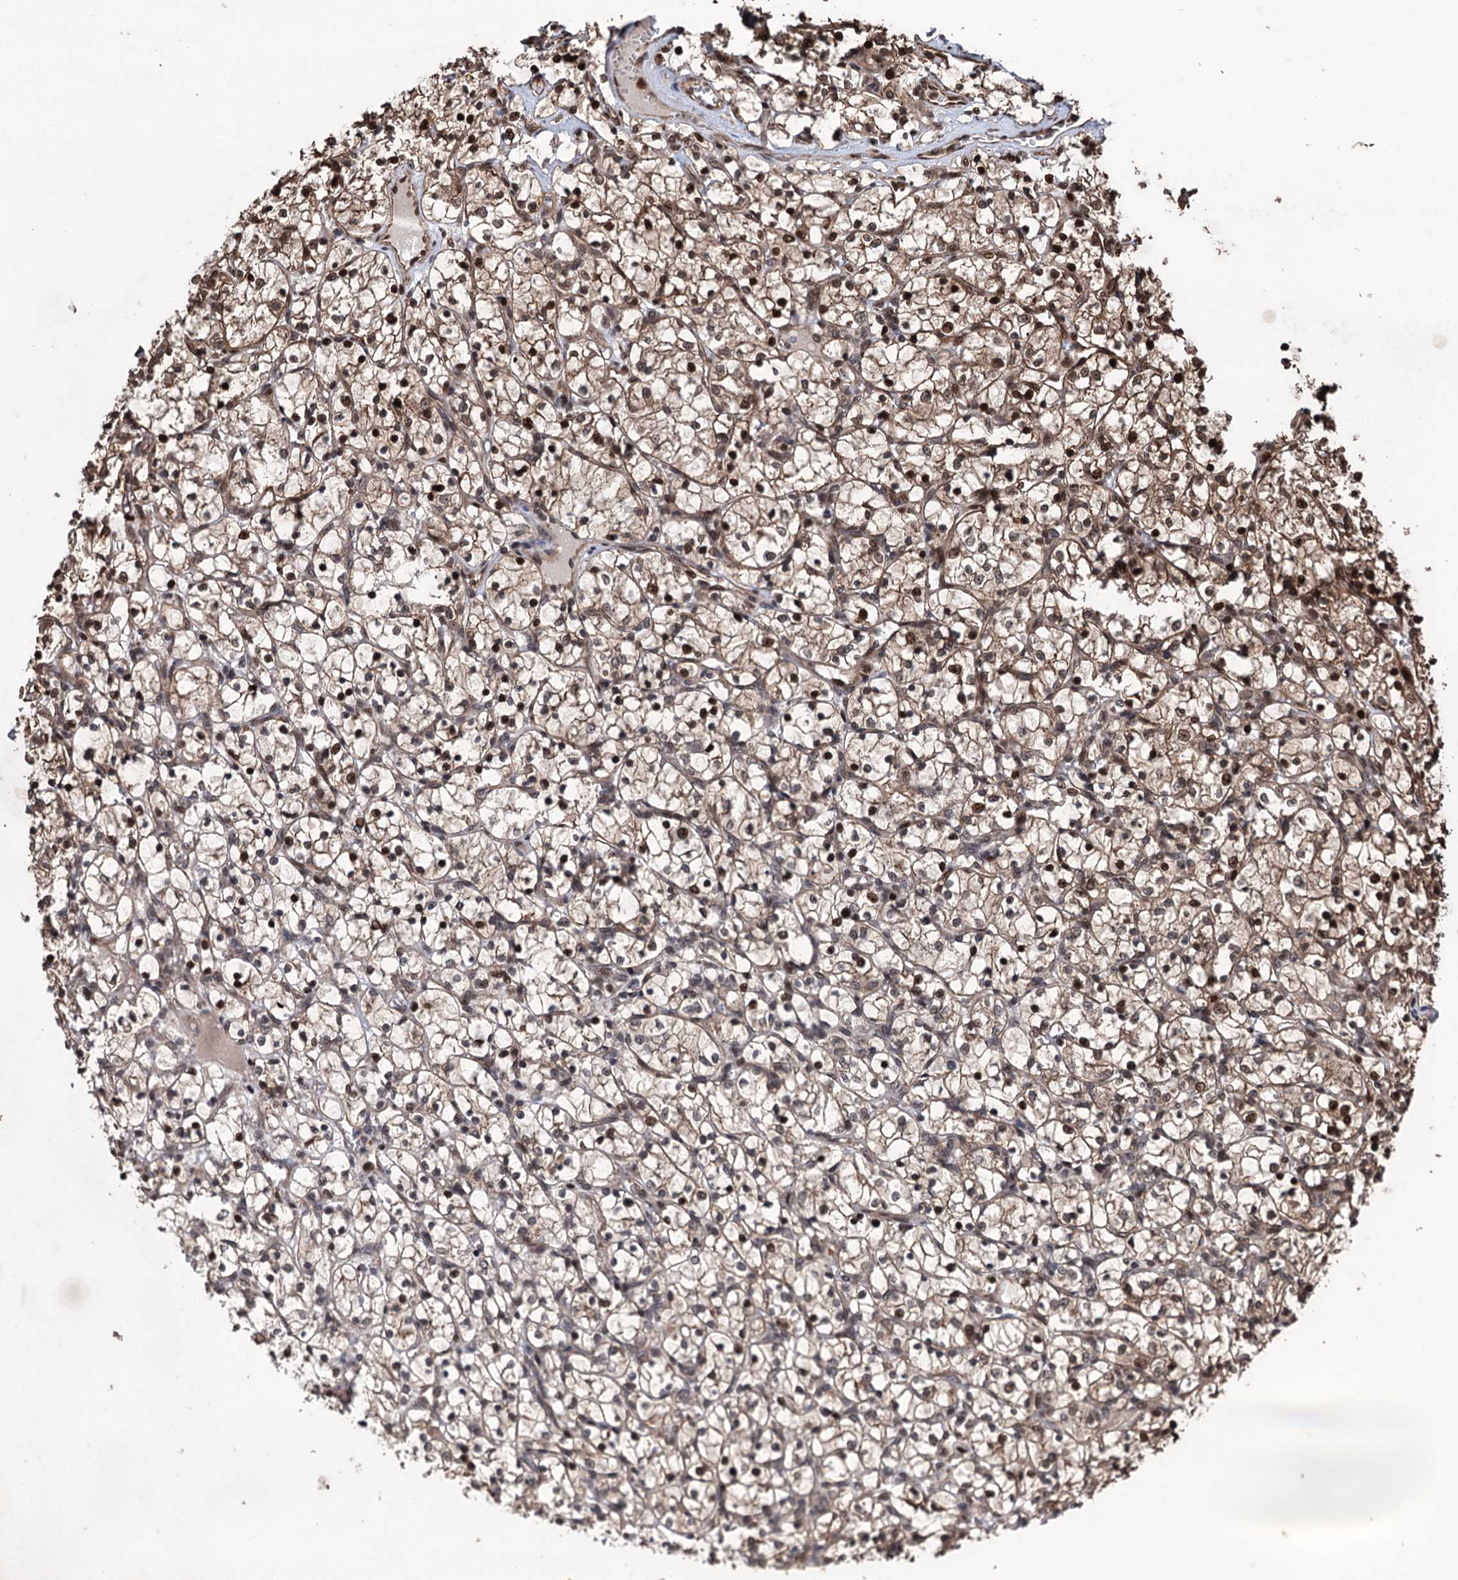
{"staining": {"intensity": "strong", "quantity": ">75%", "location": "cytoplasmic/membranous,nuclear"}, "tissue": "renal cancer", "cell_type": "Tumor cells", "image_type": "cancer", "snomed": [{"axis": "morphology", "description": "Adenocarcinoma, NOS"}, {"axis": "topography", "description": "Kidney"}], "caption": "This image demonstrates immunohistochemistry (IHC) staining of human renal adenocarcinoma, with high strong cytoplasmic/membranous and nuclear expression in approximately >75% of tumor cells.", "gene": "EYA4", "patient": {"sex": "female", "age": 69}}